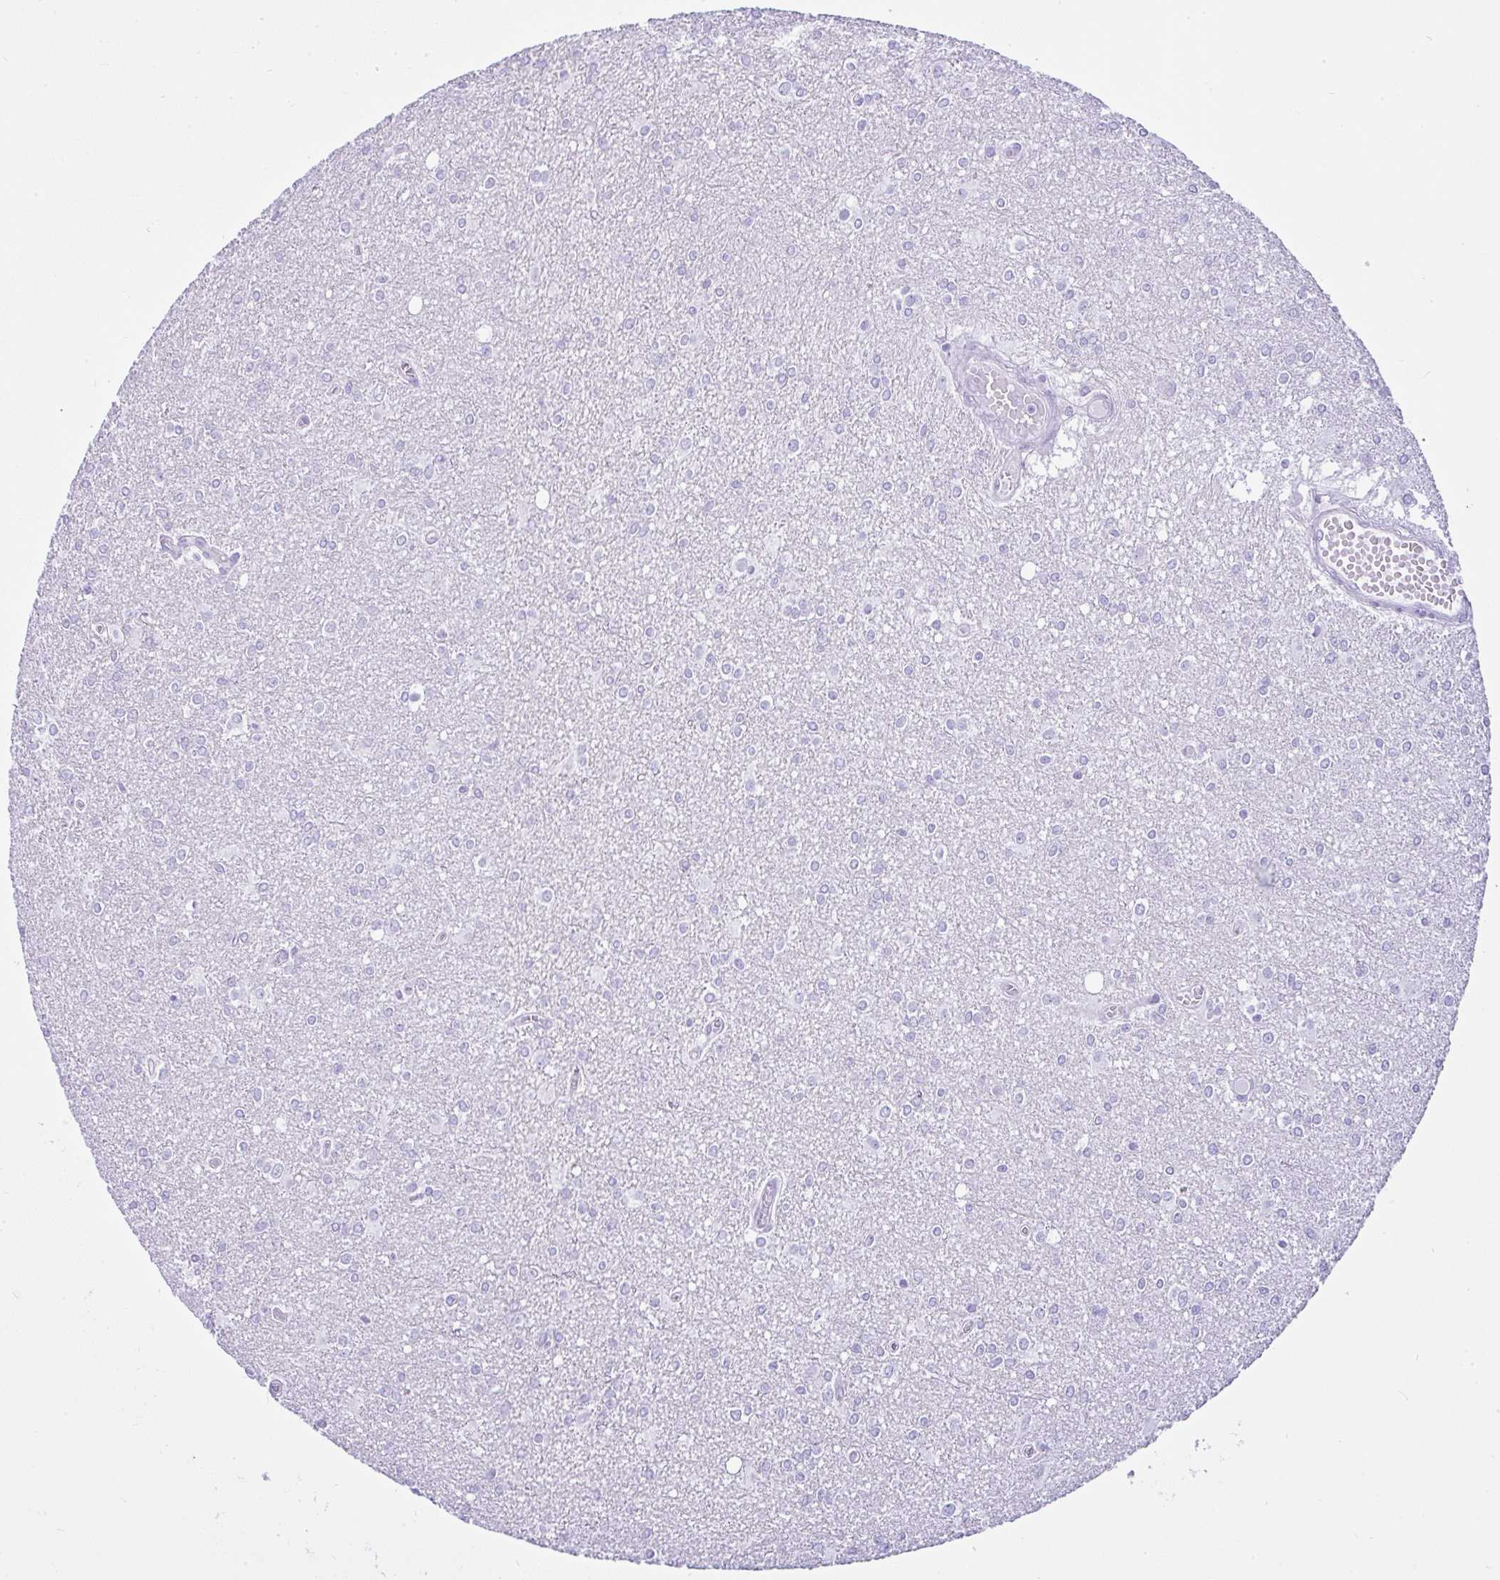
{"staining": {"intensity": "negative", "quantity": "none", "location": "none"}, "tissue": "glioma", "cell_type": "Tumor cells", "image_type": "cancer", "snomed": [{"axis": "morphology", "description": "Glioma, malignant, High grade"}, {"axis": "topography", "description": "Brain"}], "caption": "IHC micrograph of human glioma stained for a protein (brown), which exhibits no positivity in tumor cells.", "gene": "KRT27", "patient": {"sex": "male", "age": 48}}